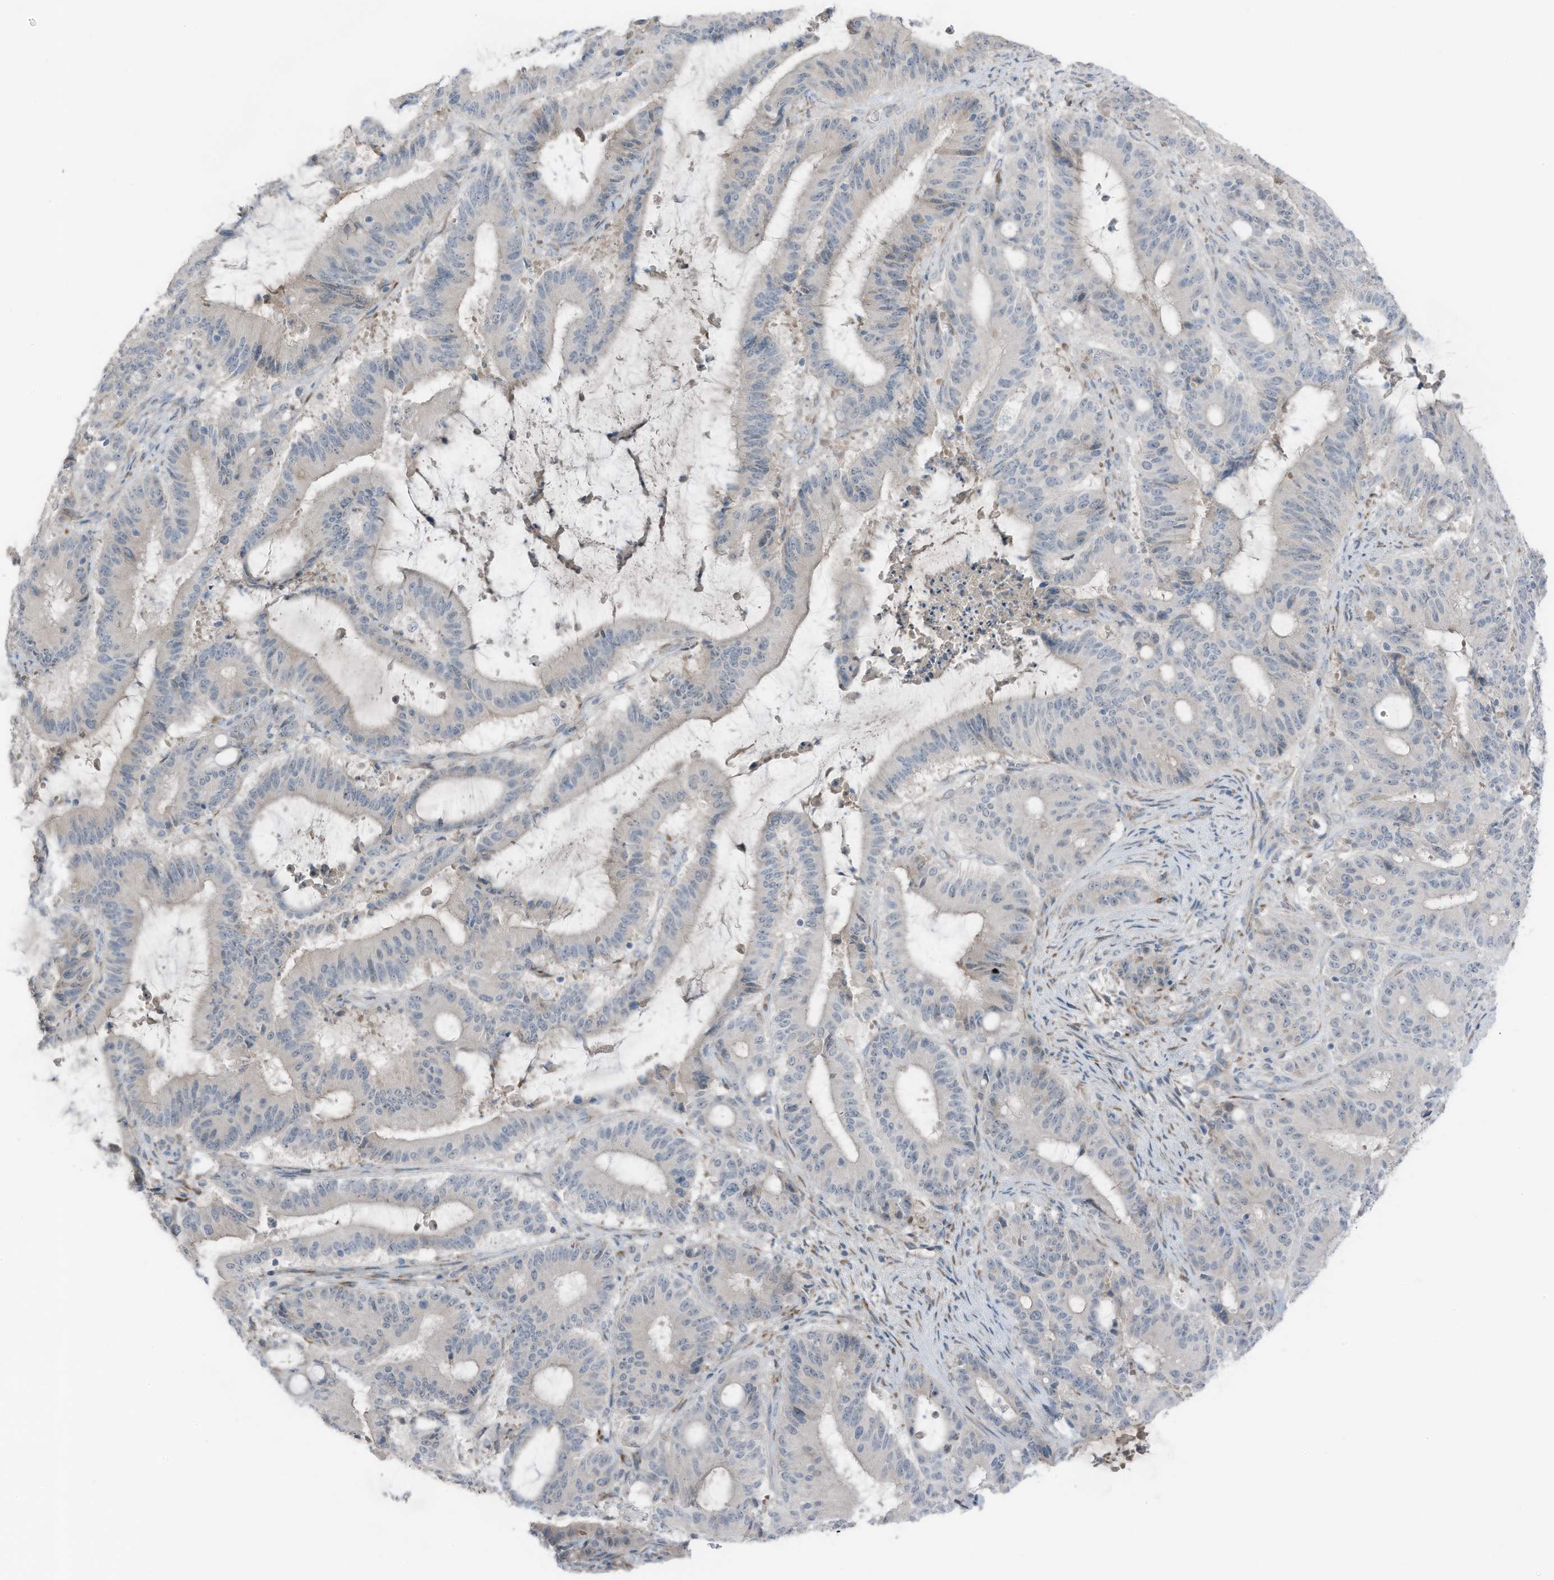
{"staining": {"intensity": "negative", "quantity": "none", "location": "none"}, "tissue": "liver cancer", "cell_type": "Tumor cells", "image_type": "cancer", "snomed": [{"axis": "morphology", "description": "Normal tissue, NOS"}, {"axis": "morphology", "description": "Cholangiocarcinoma"}, {"axis": "topography", "description": "Liver"}, {"axis": "topography", "description": "Peripheral nerve tissue"}], "caption": "The immunohistochemistry micrograph has no significant expression in tumor cells of liver cholangiocarcinoma tissue. (DAB immunohistochemistry (IHC), high magnification).", "gene": "ARHGEF33", "patient": {"sex": "female", "age": 73}}